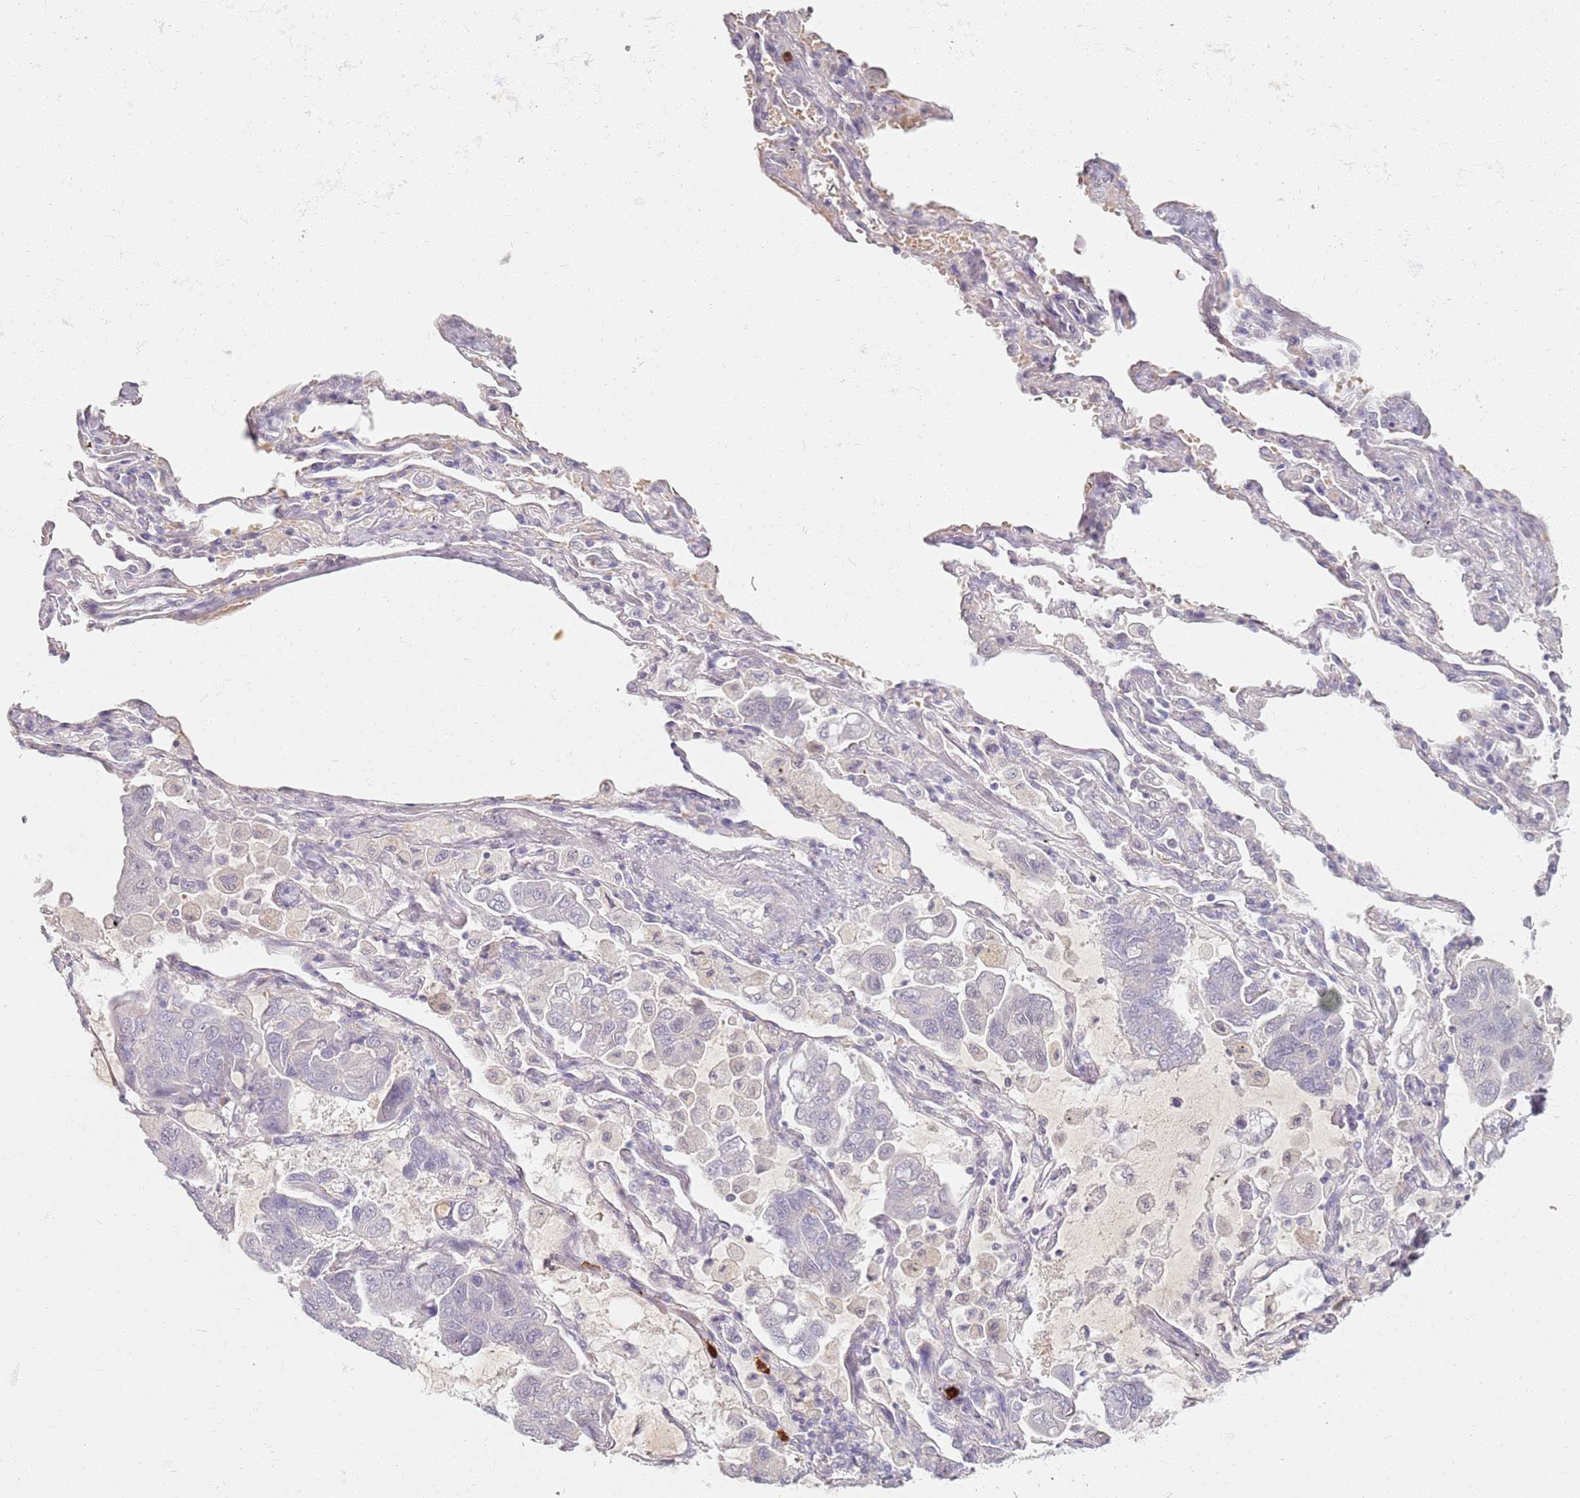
{"staining": {"intensity": "negative", "quantity": "none", "location": "none"}, "tissue": "lung cancer", "cell_type": "Tumor cells", "image_type": "cancer", "snomed": [{"axis": "morphology", "description": "Adenocarcinoma, NOS"}, {"axis": "topography", "description": "Lung"}], "caption": "High power microscopy micrograph of an immunohistochemistry micrograph of adenocarcinoma (lung), revealing no significant expression in tumor cells.", "gene": "CD40LG", "patient": {"sex": "male", "age": 64}}